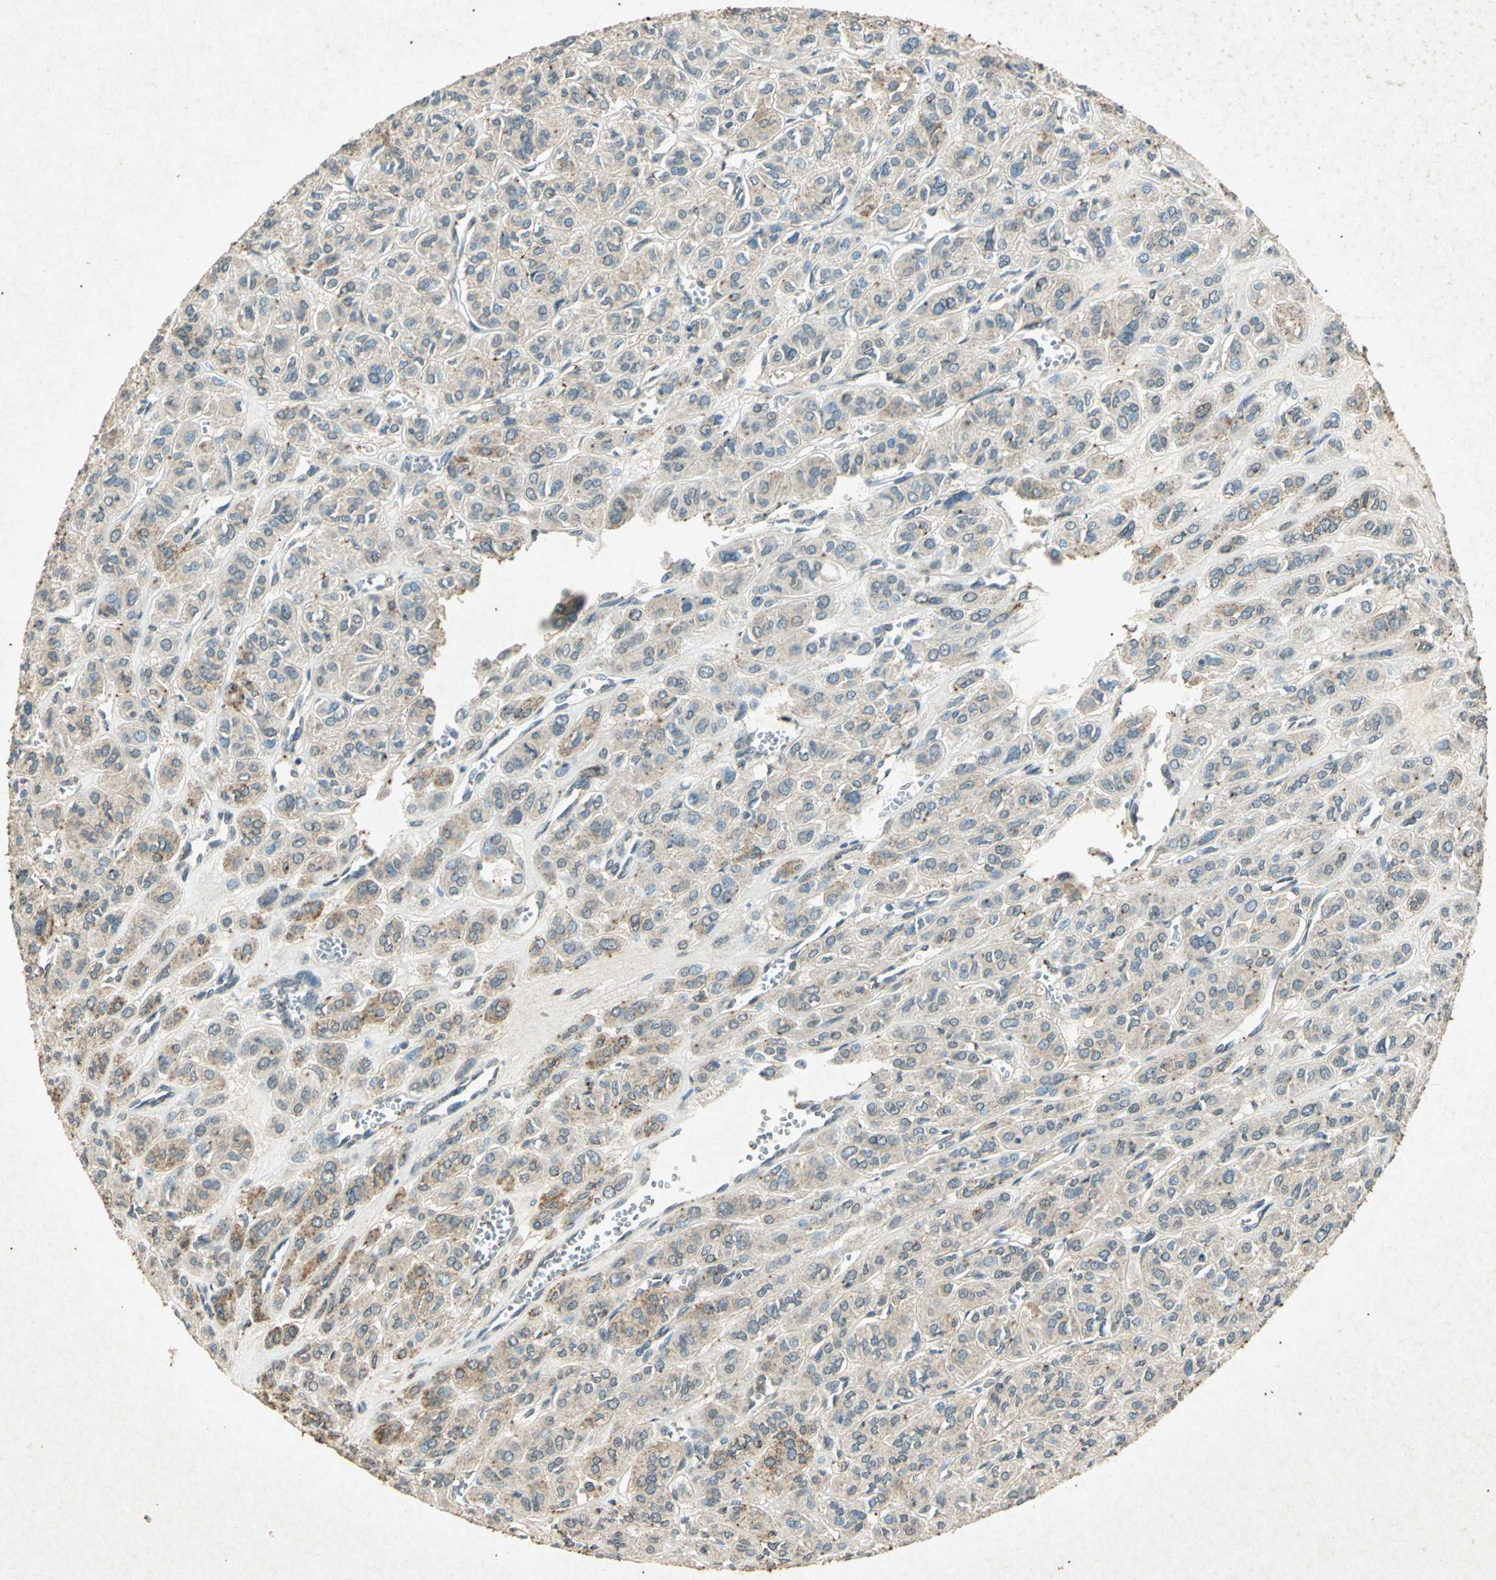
{"staining": {"intensity": "weak", "quantity": "<25%", "location": "cytoplasmic/membranous"}, "tissue": "thyroid cancer", "cell_type": "Tumor cells", "image_type": "cancer", "snomed": [{"axis": "morphology", "description": "Follicular adenoma carcinoma, NOS"}, {"axis": "topography", "description": "Thyroid gland"}], "caption": "Immunohistochemistry histopathology image of thyroid follicular adenoma carcinoma stained for a protein (brown), which demonstrates no staining in tumor cells. (DAB (3,3'-diaminobenzidine) immunohistochemistry, high magnification).", "gene": "PSEN1", "patient": {"sex": "female", "age": 71}}